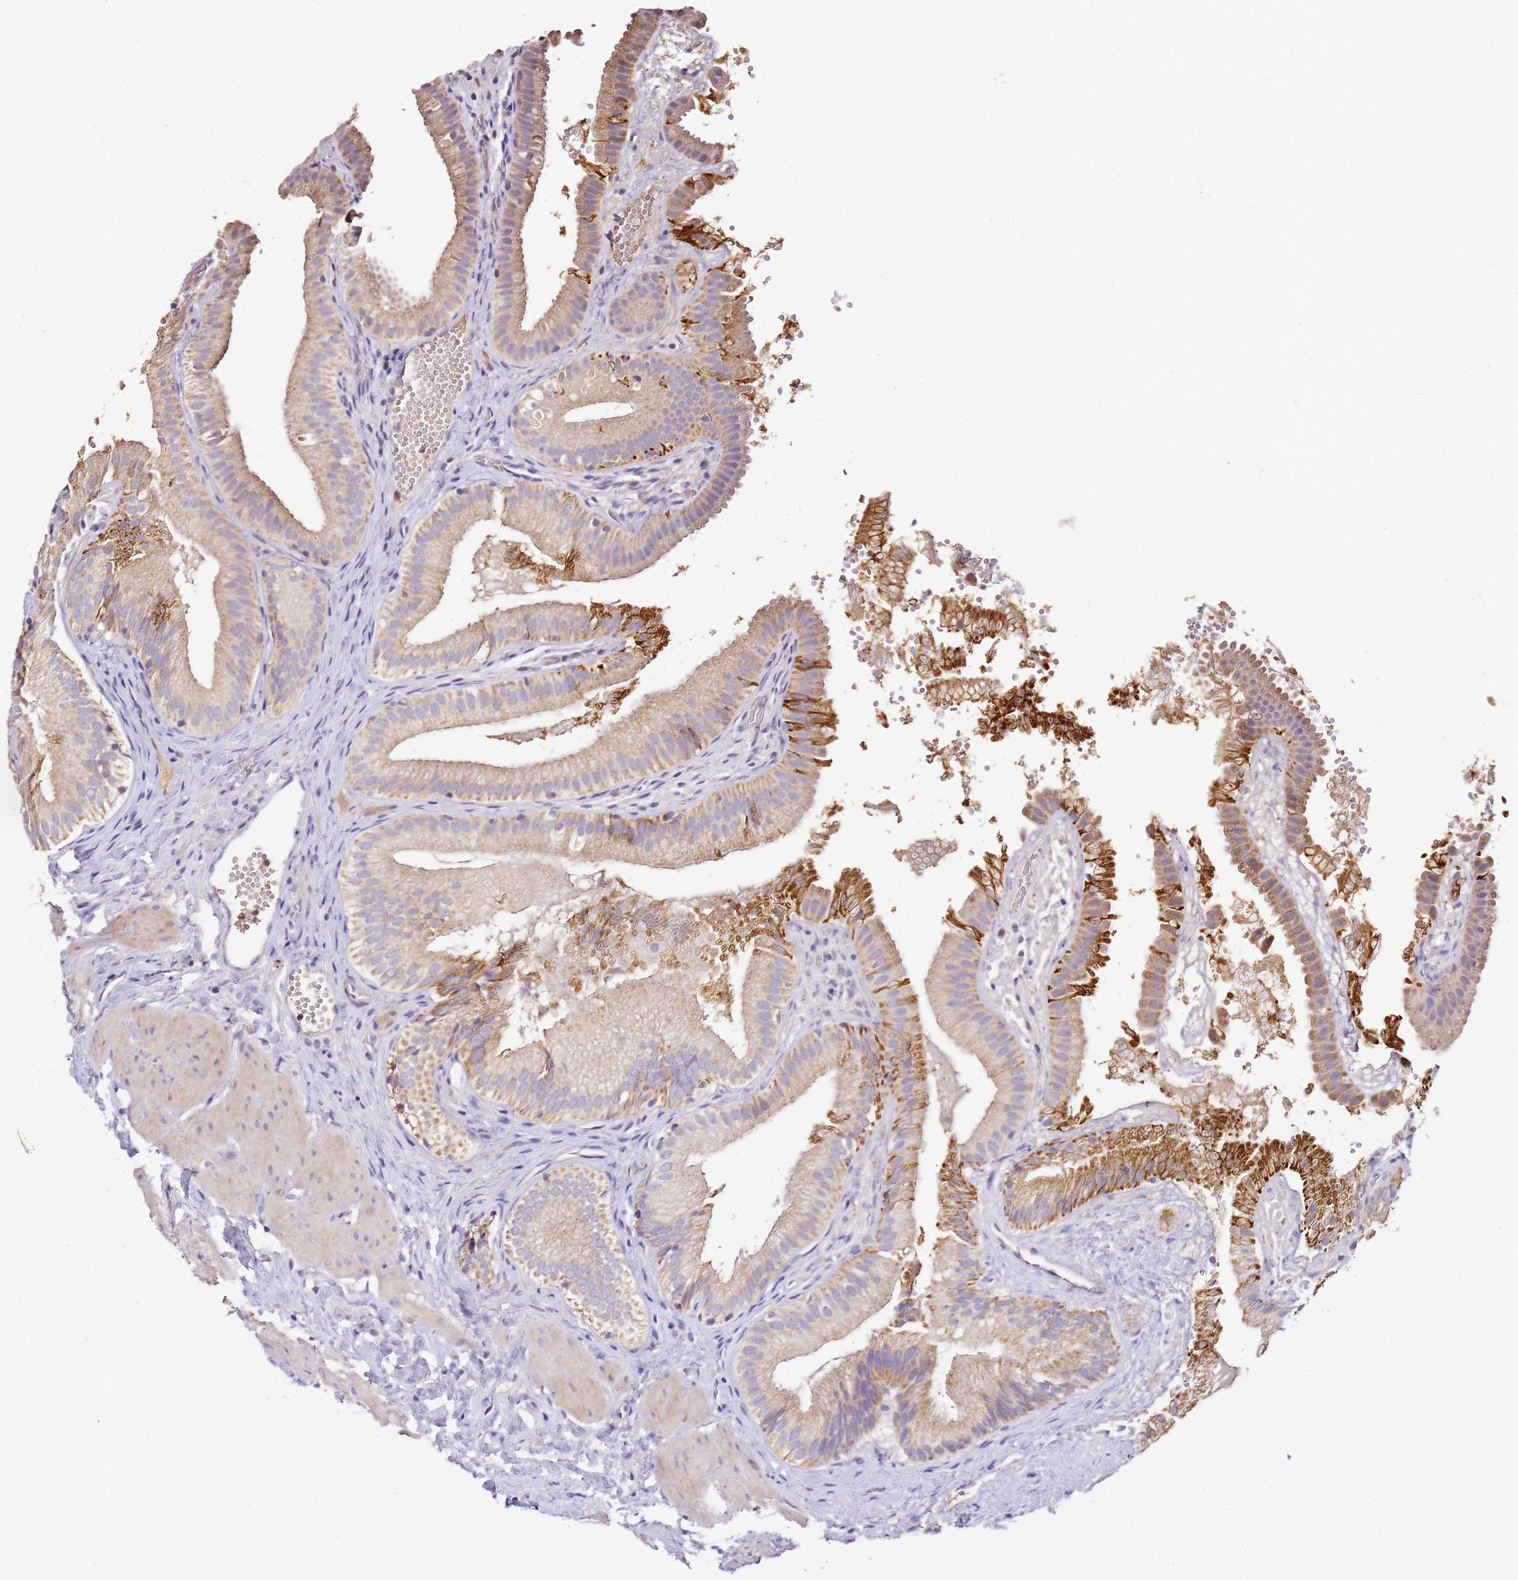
{"staining": {"intensity": "moderate", "quantity": "25%-75%", "location": "cytoplasmic/membranous"}, "tissue": "gallbladder", "cell_type": "Glandular cells", "image_type": "normal", "snomed": [{"axis": "morphology", "description": "Normal tissue, NOS"}, {"axis": "topography", "description": "Gallbladder"}], "caption": "Normal gallbladder was stained to show a protein in brown. There is medium levels of moderate cytoplasmic/membranous positivity in approximately 25%-75% of glandular cells.", "gene": "OR2B11", "patient": {"sex": "female", "age": 30}}